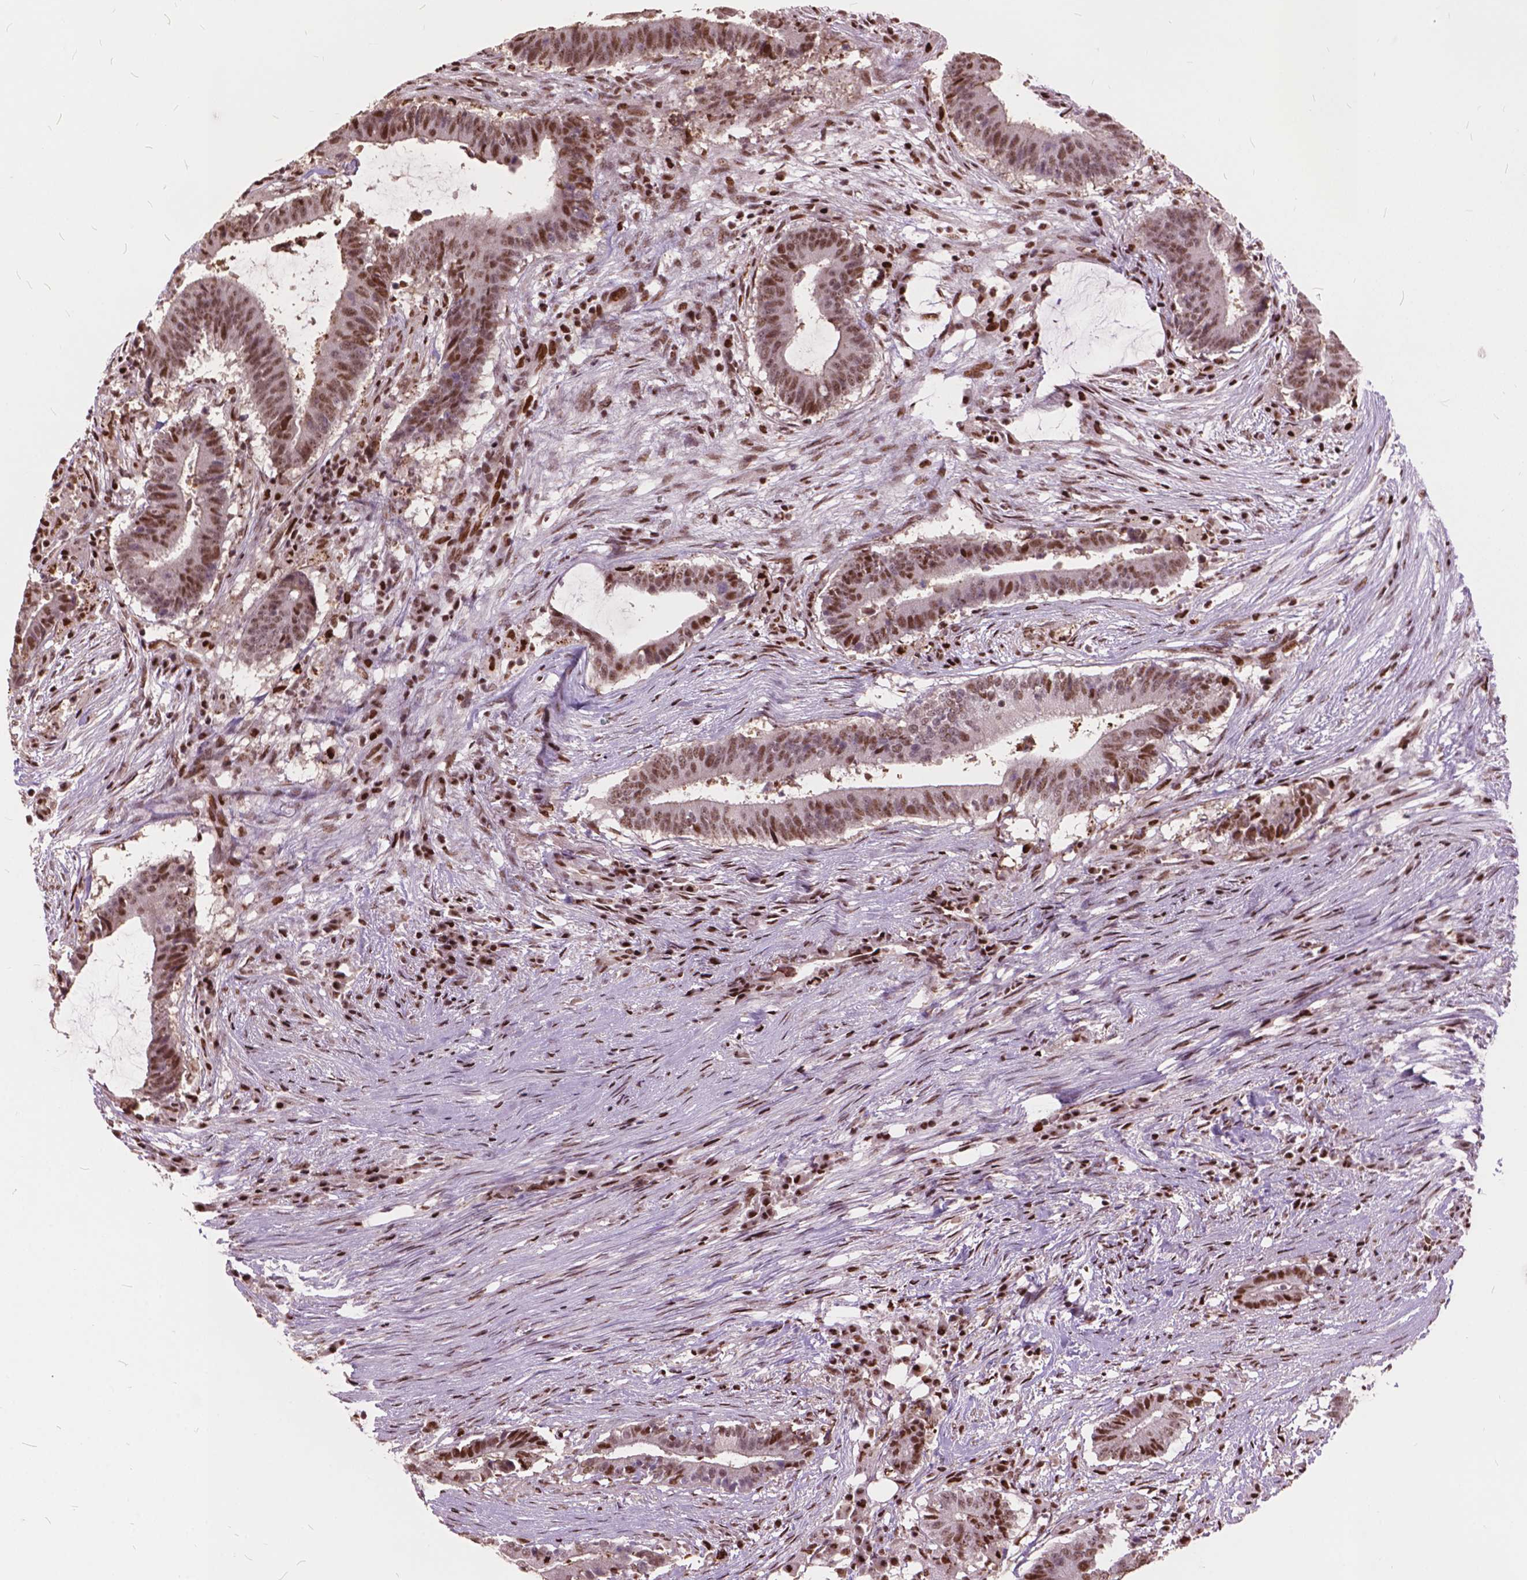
{"staining": {"intensity": "moderate", "quantity": ">75%", "location": "nuclear"}, "tissue": "colorectal cancer", "cell_type": "Tumor cells", "image_type": "cancer", "snomed": [{"axis": "morphology", "description": "Adenocarcinoma, NOS"}, {"axis": "topography", "description": "Colon"}], "caption": "Protein expression analysis of colorectal cancer reveals moderate nuclear staining in approximately >75% of tumor cells.", "gene": "ANP32B", "patient": {"sex": "female", "age": 43}}